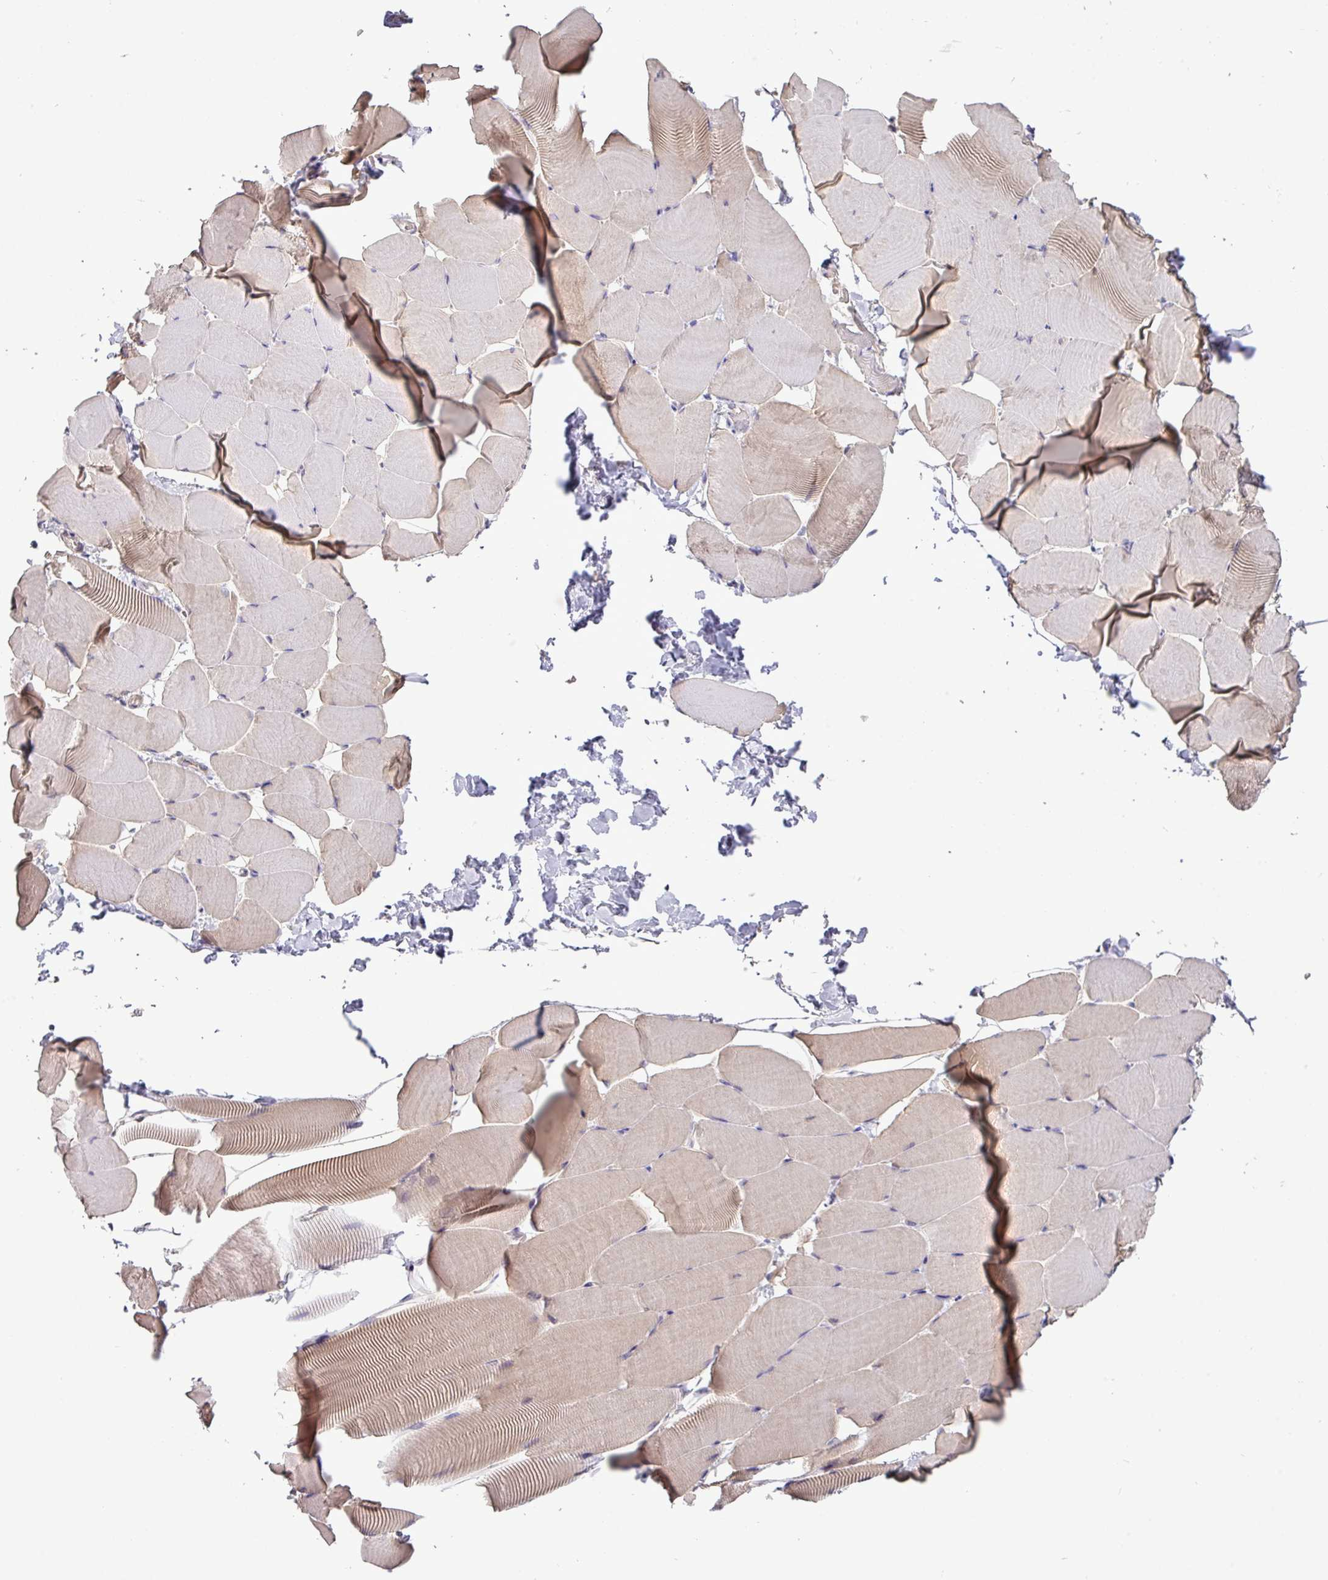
{"staining": {"intensity": "weak", "quantity": "25%-75%", "location": "cytoplasmic/membranous"}, "tissue": "skeletal muscle", "cell_type": "Myocytes", "image_type": "normal", "snomed": [{"axis": "morphology", "description": "Normal tissue, NOS"}, {"axis": "topography", "description": "Skeletal muscle"}], "caption": "Immunohistochemistry (IHC) photomicrograph of benign skeletal muscle stained for a protein (brown), which exhibits low levels of weak cytoplasmic/membranous staining in about 25%-75% of myocytes.", "gene": "TMEM62", "patient": {"sex": "male", "age": 25}}